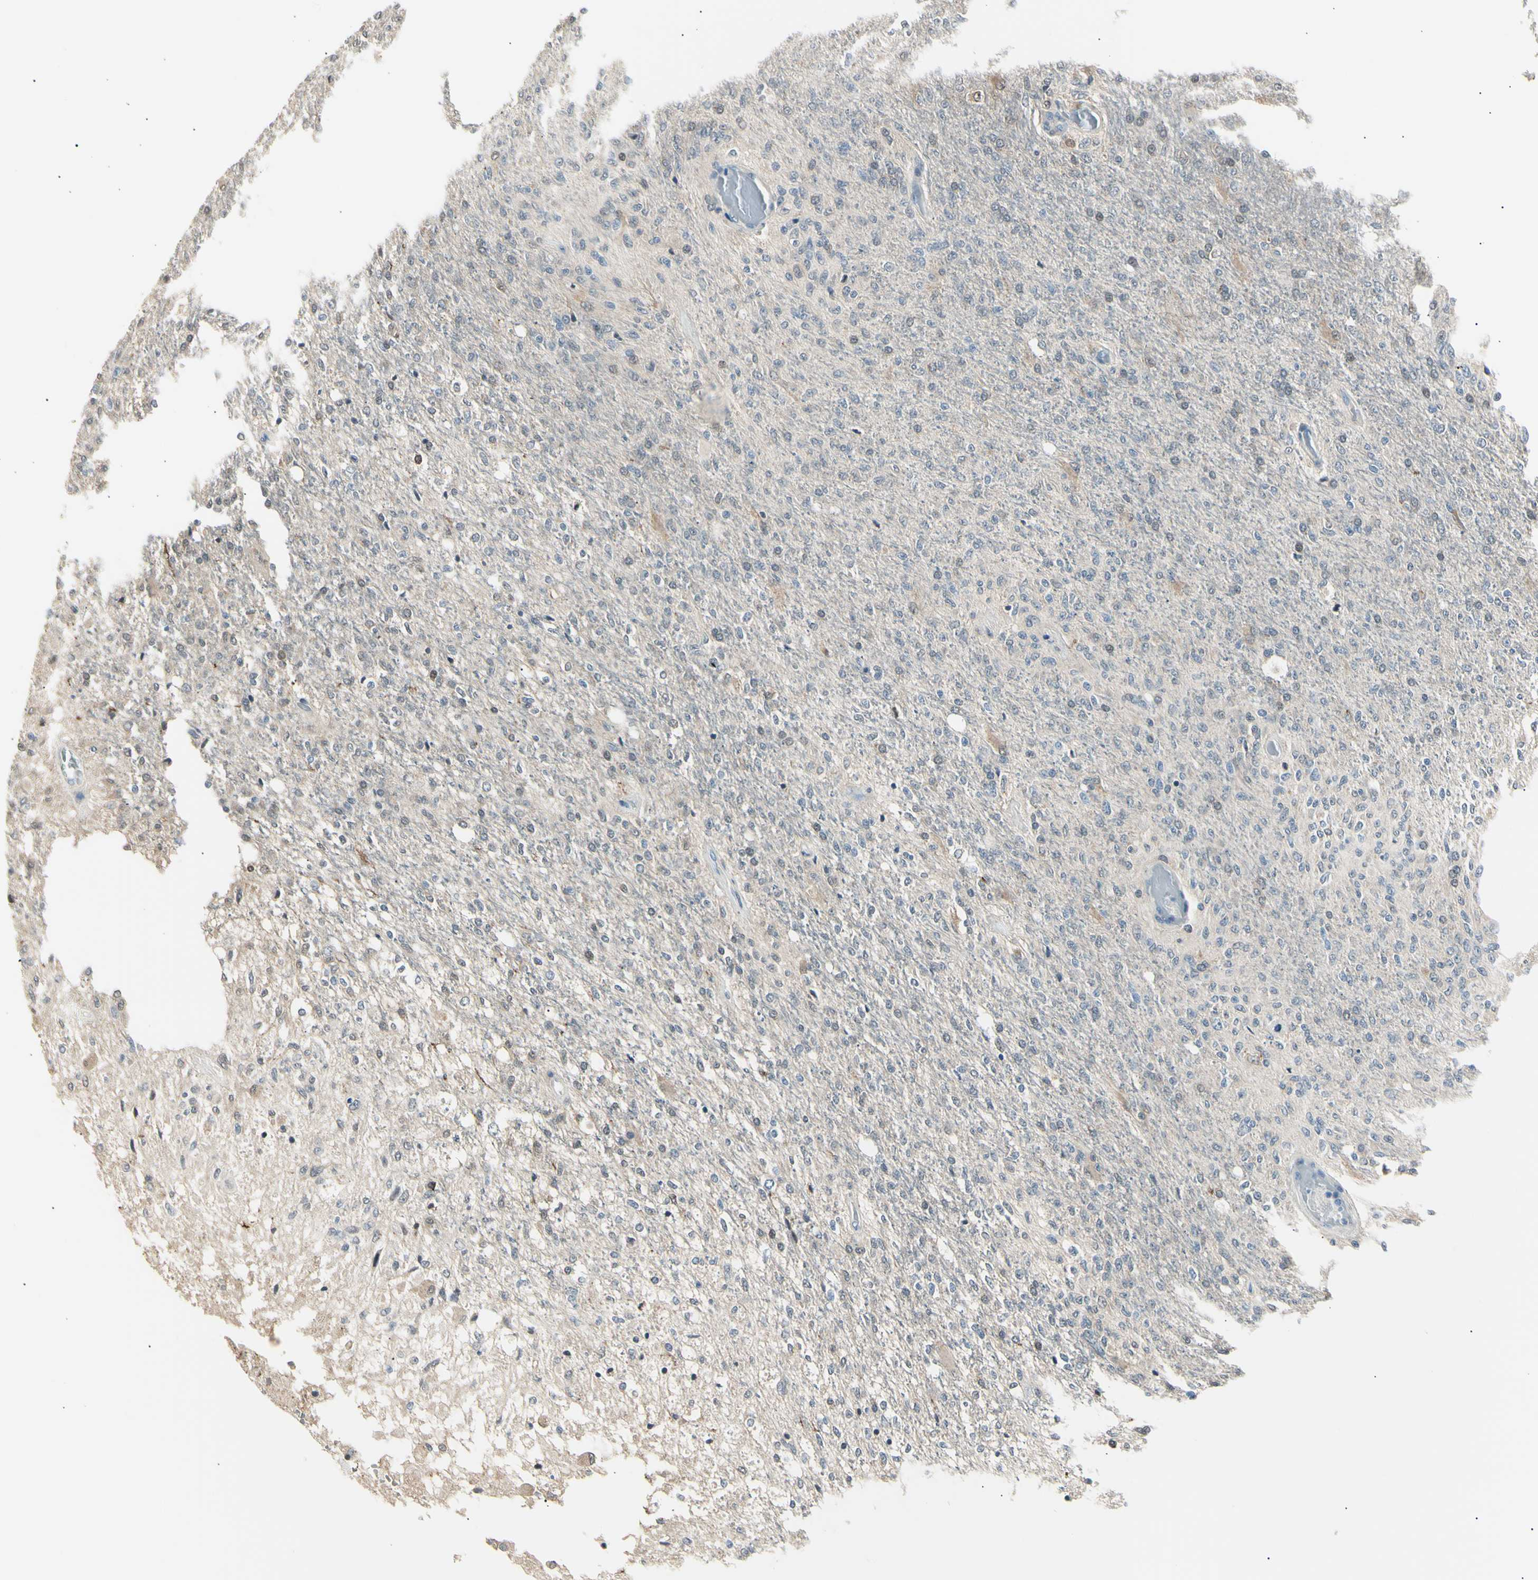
{"staining": {"intensity": "weak", "quantity": "<25%", "location": "cytoplasmic/membranous"}, "tissue": "glioma", "cell_type": "Tumor cells", "image_type": "cancer", "snomed": [{"axis": "morphology", "description": "Normal tissue, NOS"}, {"axis": "morphology", "description": "Glioma, malignant, High grade"}, {"axis": "topography", "description": "Cerebral cortex"}], "caption": "The histopathology image exhibits no significant positivity in tumor cells of glioma.", "gene": "LHPP", "patient": {"sex": "male", "age": 77}}